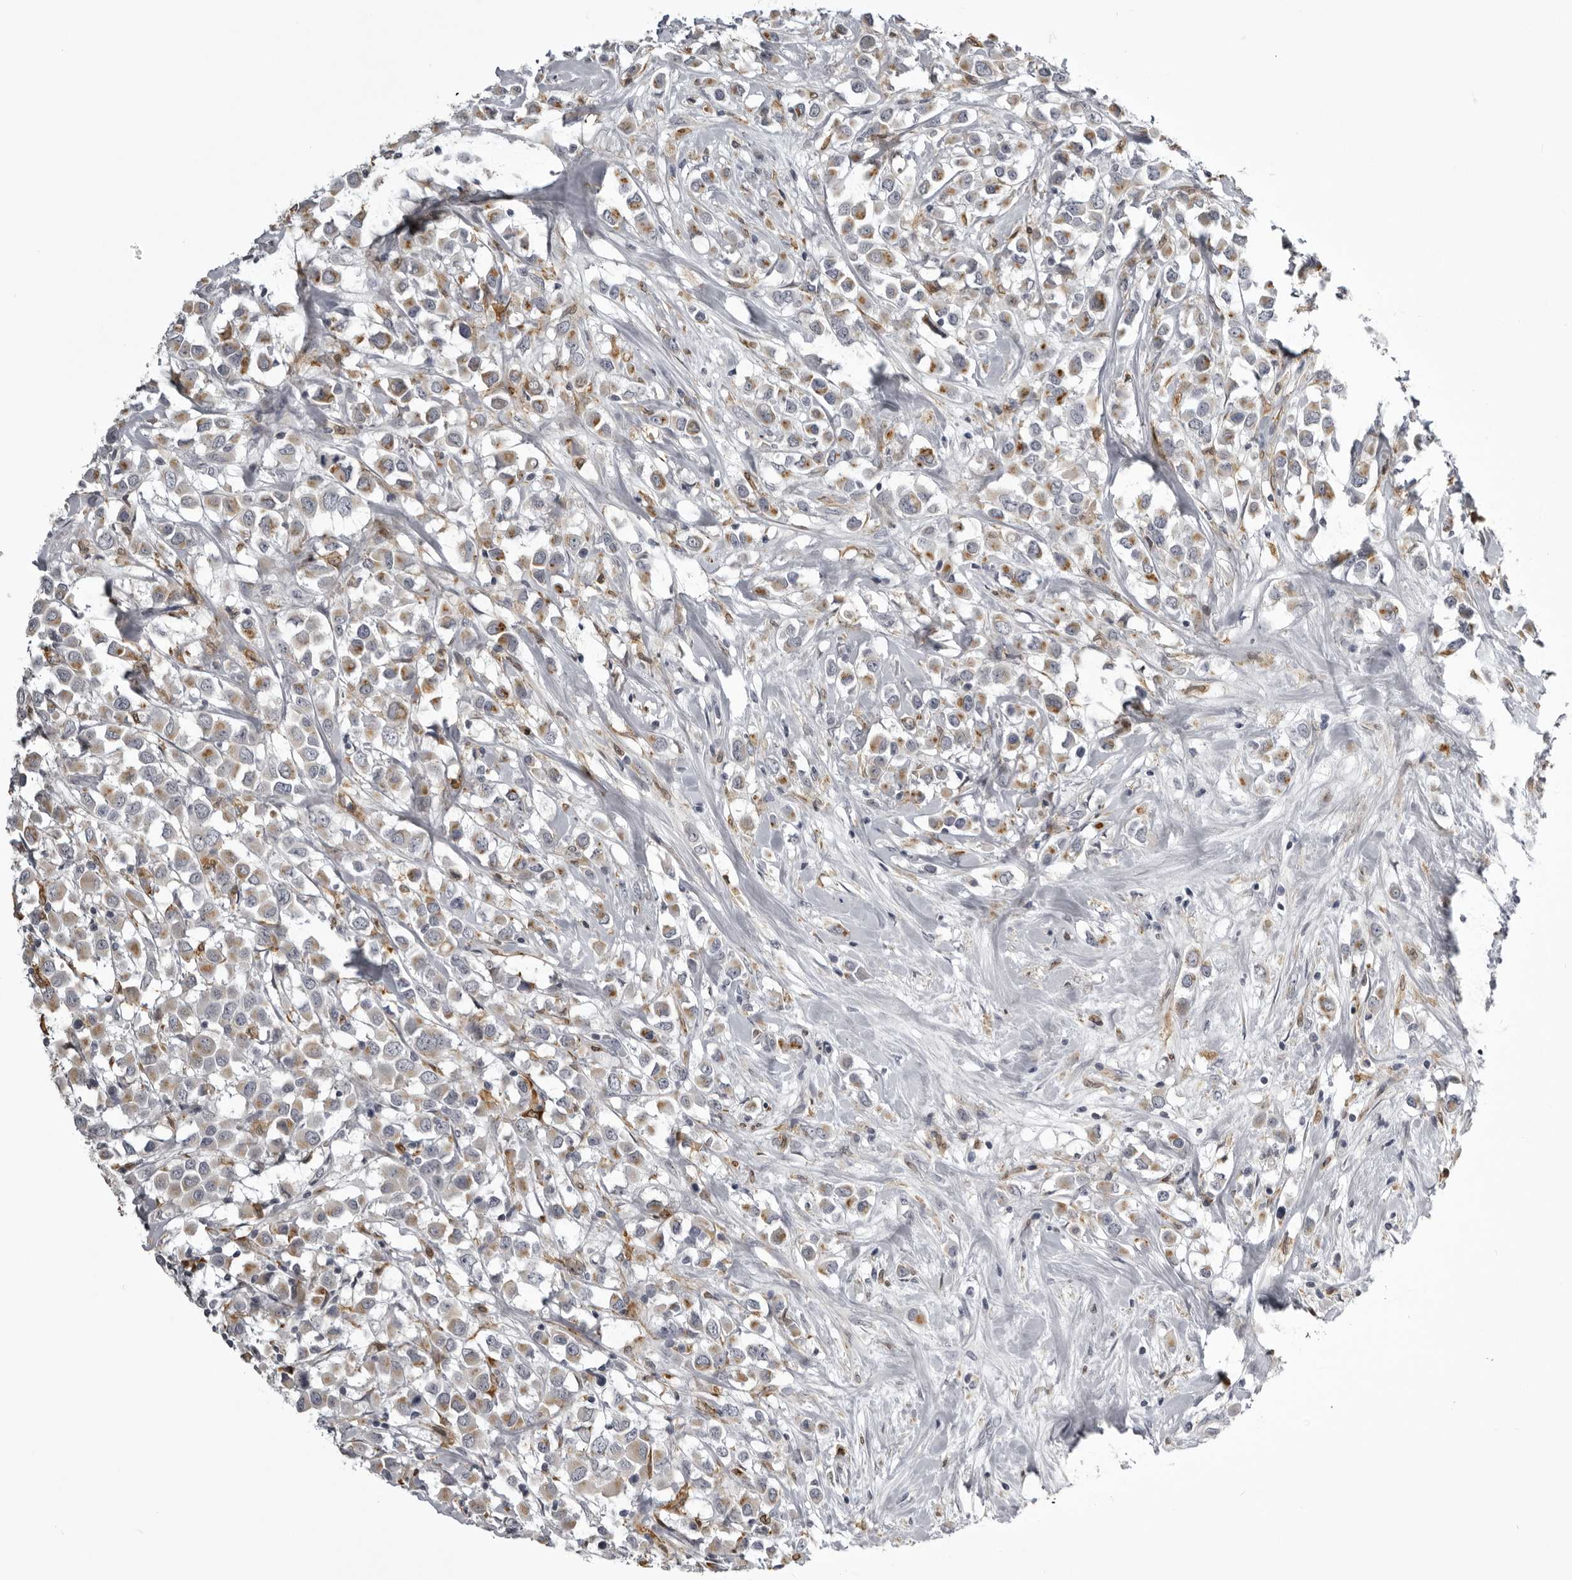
{"staining": {"intensity": "moderate", "quantity": ">75%", "location": "cytoplasmic/membranous"}, "tissue": "breast cancer", "cell_type": "Tumor cells", "image_type": "cancer", "snomed": [{"axis": "morphology", "description": "Duct carcinoma"}, {"axis": "topography", "description": "Breast"}], "caption": "Immunohistochemical staining of human breast cancer displays medium levels of moderate cytoplasmic/membranous positivity in approximately >75% of tumor cells.", "gene": "NCEH1", "patient": {"sex": "female", "age": 61}}